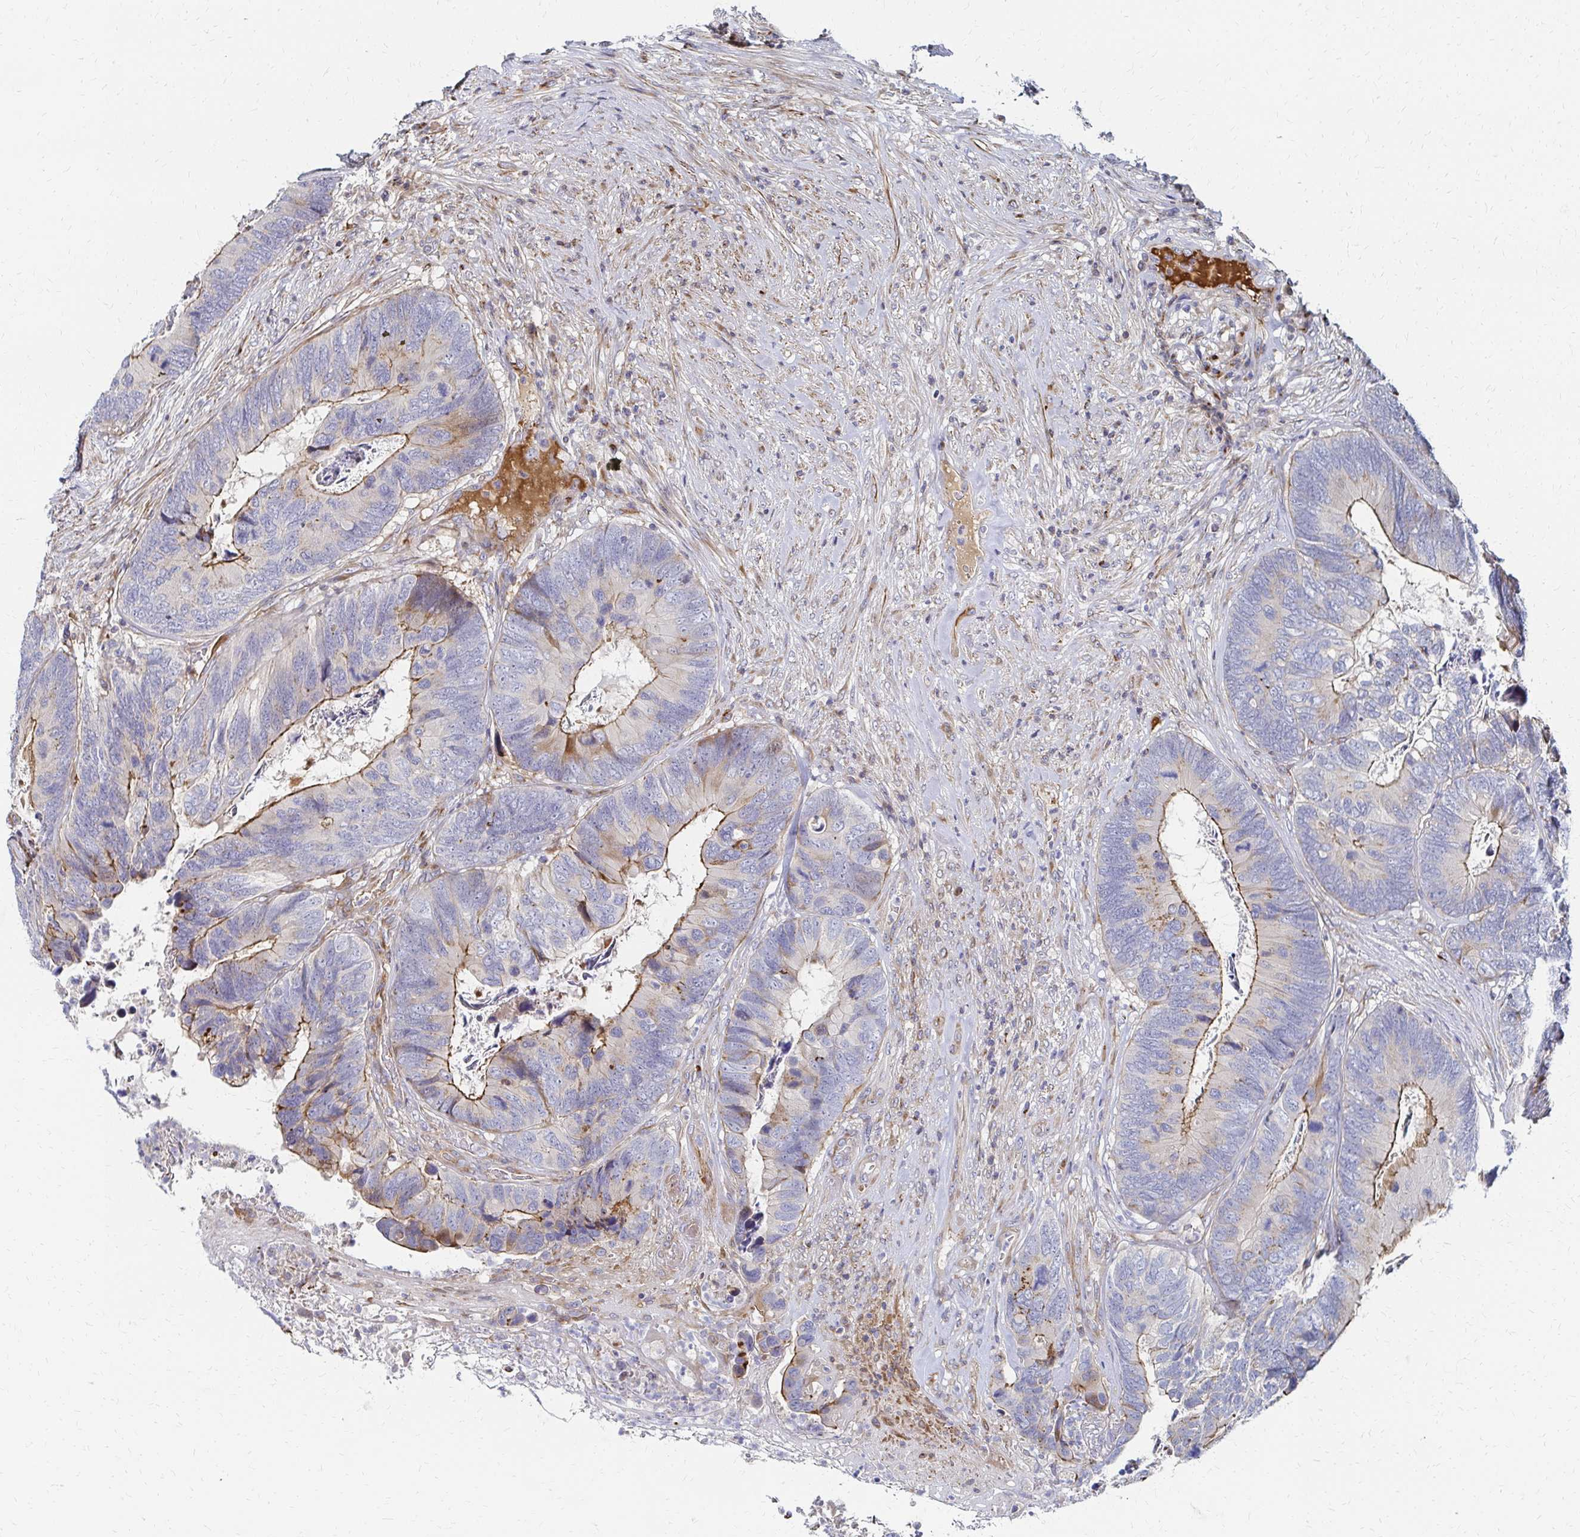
{"staining": {"intensity": "moderate", "quantity": "25%-75%", "location": "cytoplasmic/membranous"}, "tissue": "colorectal cancer", "cell_type": "Tumor cells", "image_type": "cancer", "snomed": [{"axis": "morphology", "description": "Adenocarcinoma, NOS"}, {"axis": "topography", "description": "Colon"}], "caption": "Colorectal adenocarcinoma was stained to show a protein in brown. There is medium levels of moderate cytoplasmic/membranous staining in approximately 25%-75% of tumor cells.", "gene": "MAN1A1", "patient": {"sex": "female", "age": 67}}